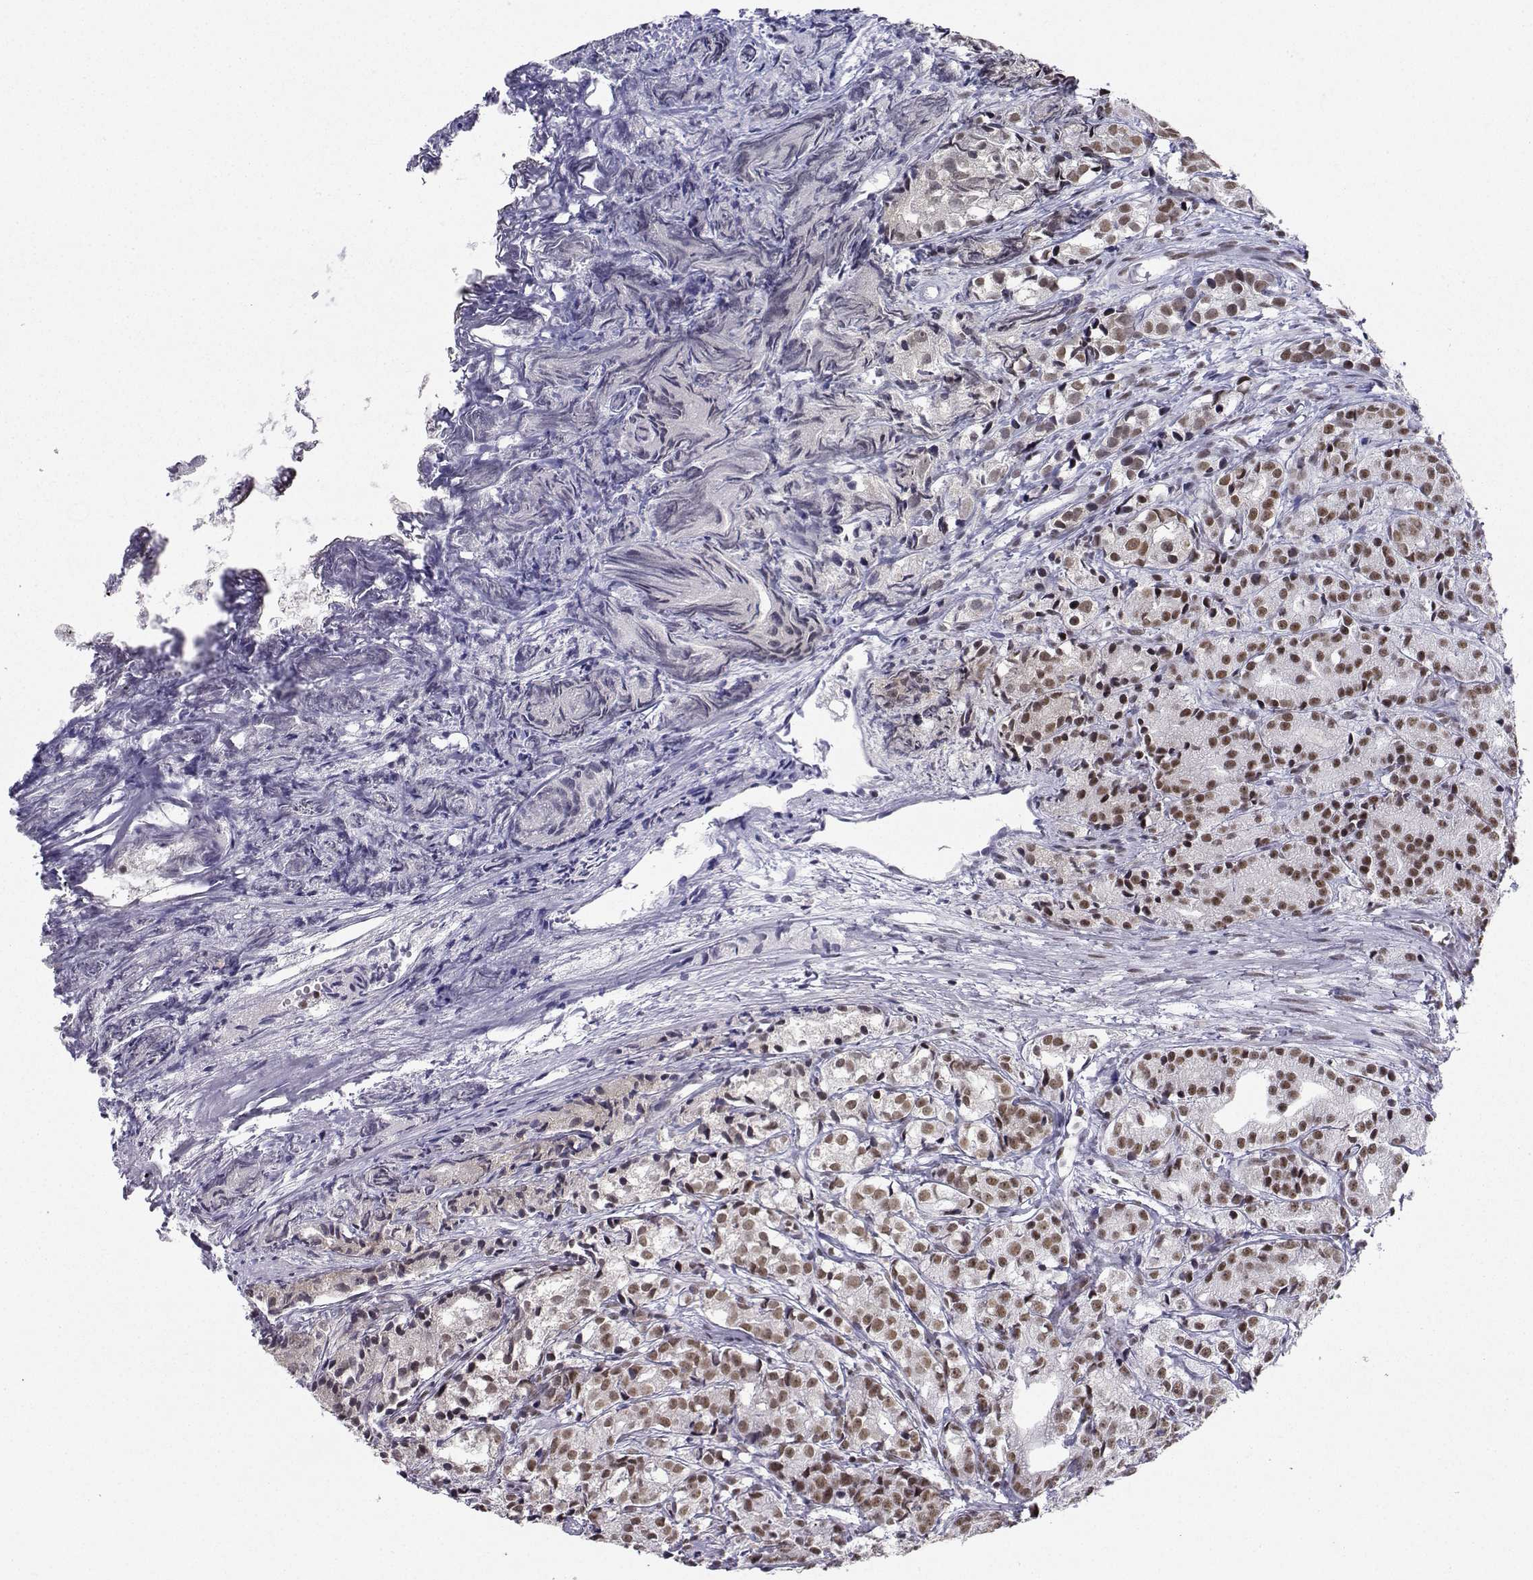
{"staining": {"intensity": "weak", "quantity": ">75%", "location": "nuclear"}, "tissue": "prostate cancer", "cell_type": "Tumor cells", "image_type": "cancer", "snomed": [{"axis": "morphology", "description": "Adenocarcinoma, Medium grade"}, {"axis": "topography", "description": "Prostate"}], "caption": "Tumor cells show low levels of weak nuclear positivity in about >75% of cells in human prostate adenocarcinoma (medium-grade).", "gene": "SNRPB2", "patient": {"sex": "male", "age": 74}}